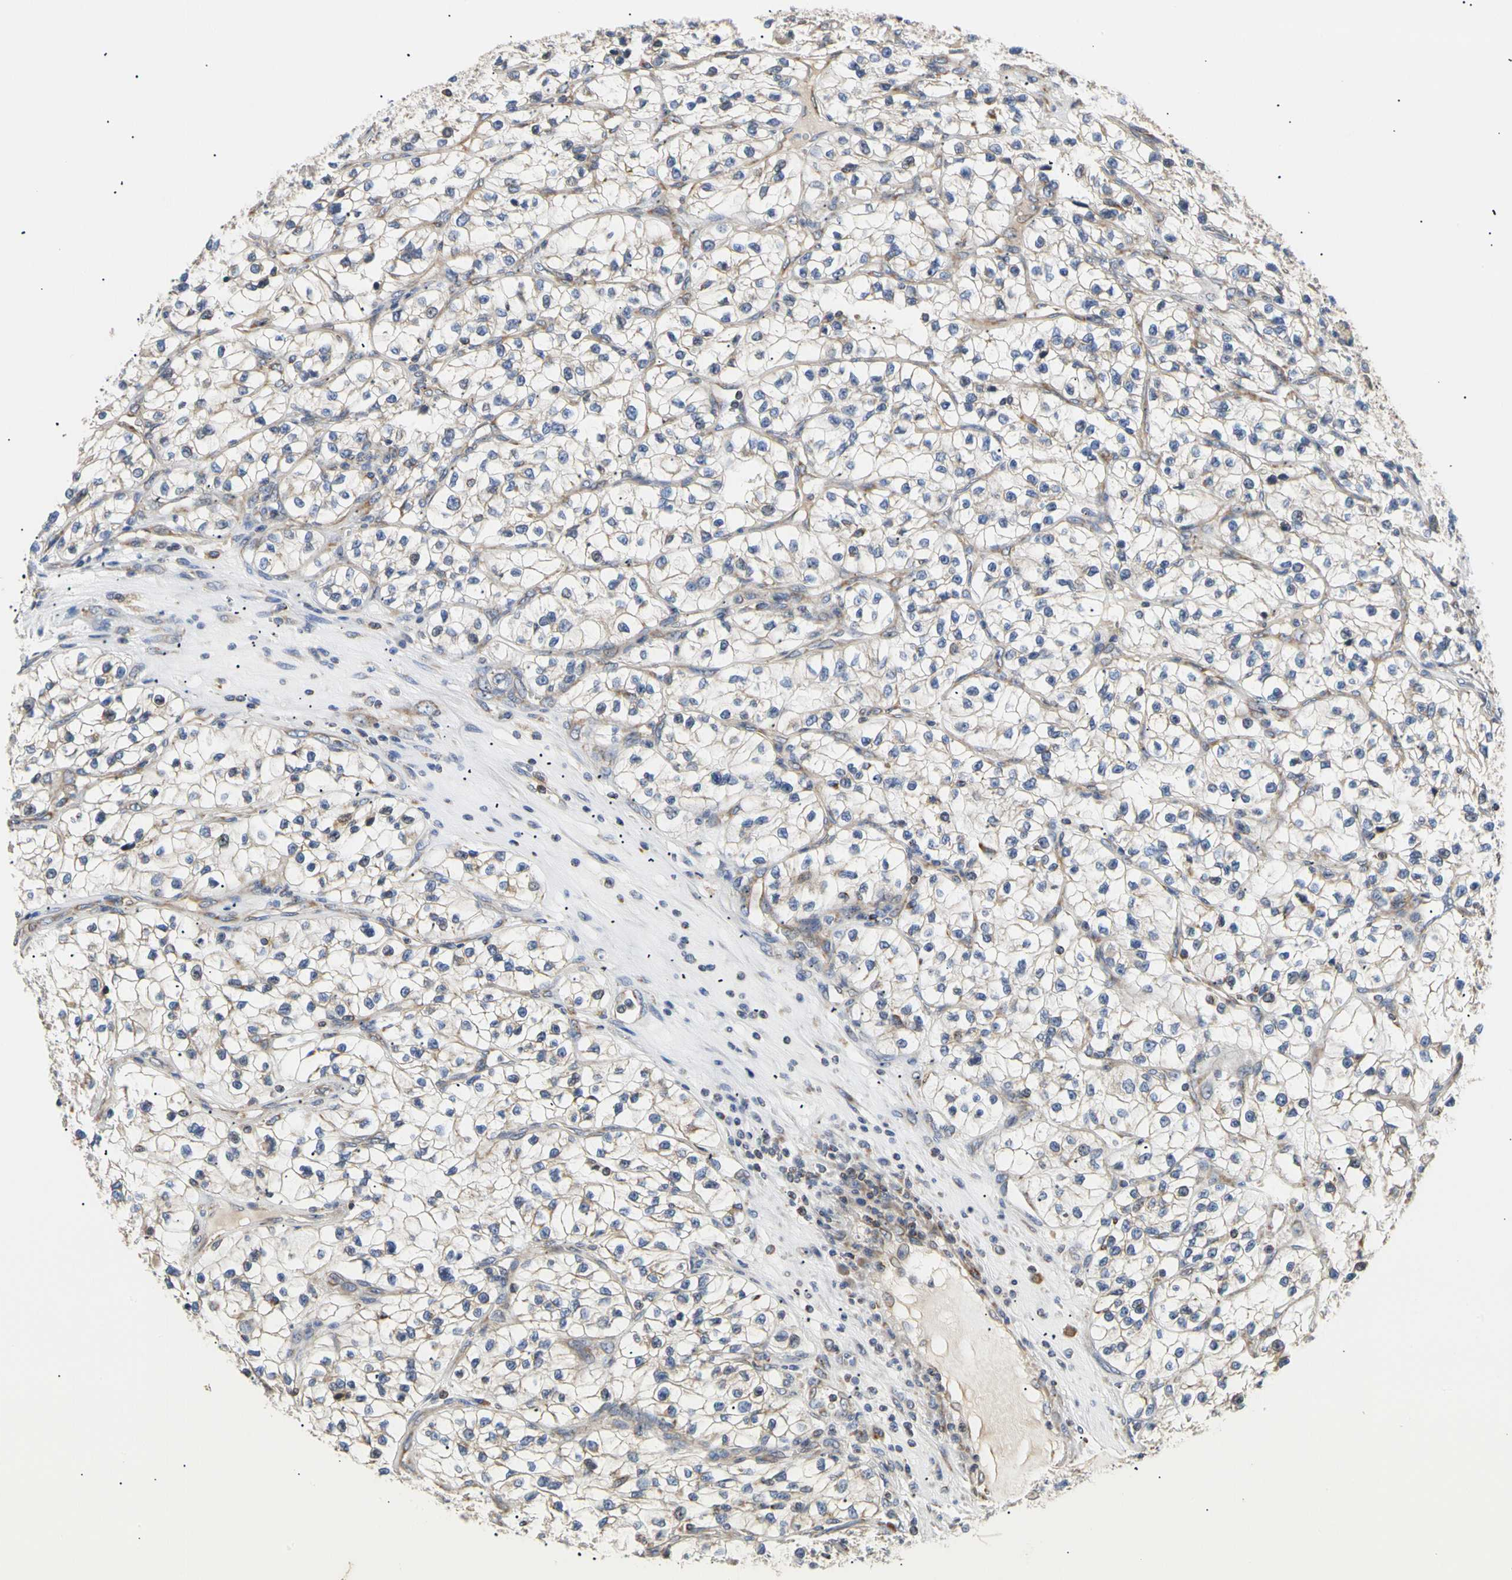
{"staining": {"intensity": "negative", "quantity": "none", "location": "none"}, "tissue": "renal cancer", "cell_type": "Tumor cells", "image_type": "cancer", "snomed": [{"axis": "morphology", "description": "Adenocarcinoma, NOS"}, {"axis": "topography", "description": "Kidney"}], "caption": "Tumor cells are negative for brown protein staining in adenocarcinoma (renal). (DAB IHC visualized using brightfield microscopy, high magnification).", "gene": "PLGRKT", "patient": {"sex": "female", "age": 57}}